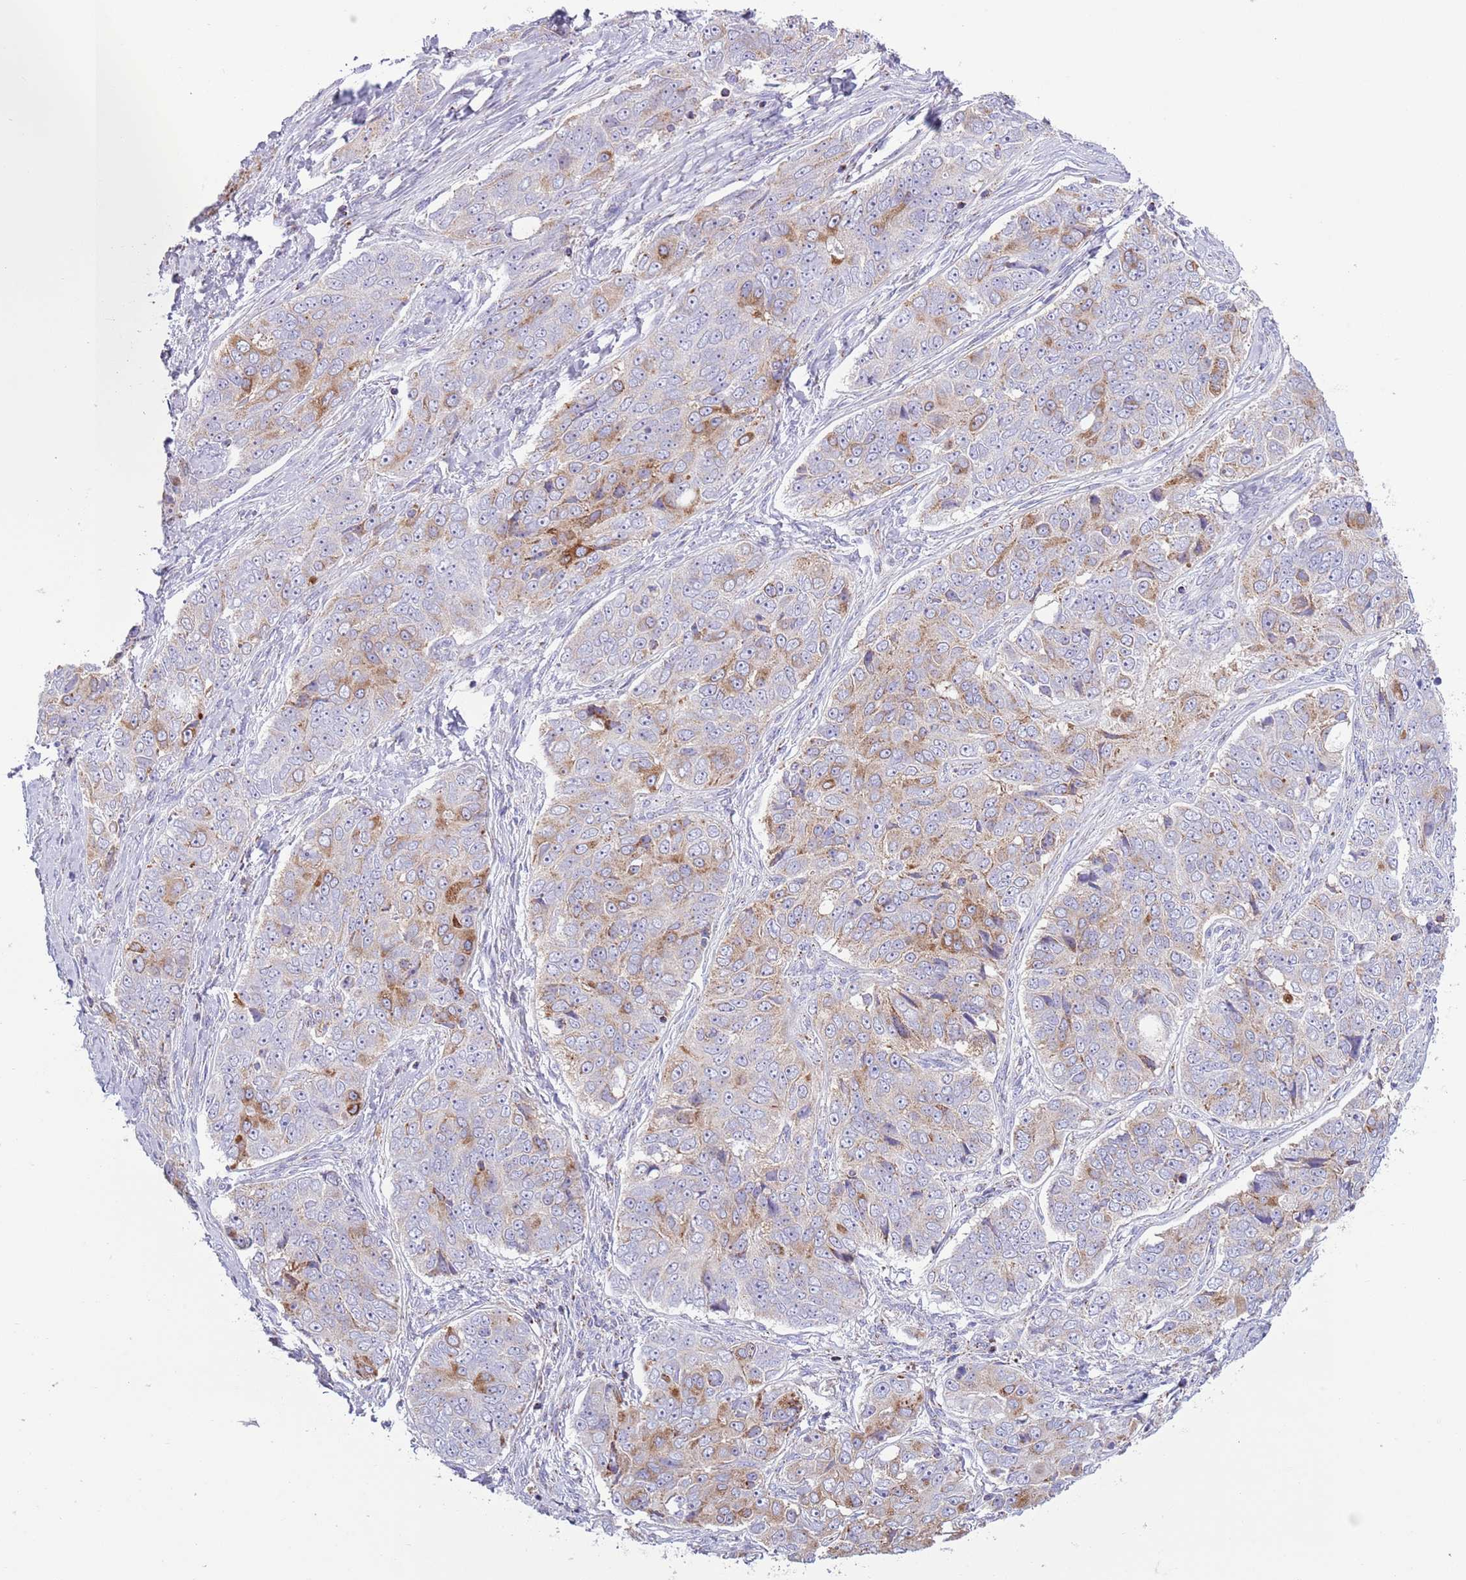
{"staining": {"intensity": "moderate", "quantity": "25%-75%", "location": "cytoplasmic/membranous"}, "tissue": "ovarian cancer", "cell_type": "Tumor cells", "image_type": "cancer", "snomed": [{"axis": "morphology", "description": "Carcinoma, endometroid"}, {"axis": "topography", "description": "Ovary"}], "caption": "Protein staining shows moderate cytoplasmic/membranous expression in approximately 25%-75% of tumor cells in ovarian cancer (endometroid carcinoma).", "gene": "ATP6V1B1", "patient": {"sex": "female", "age": 51}}